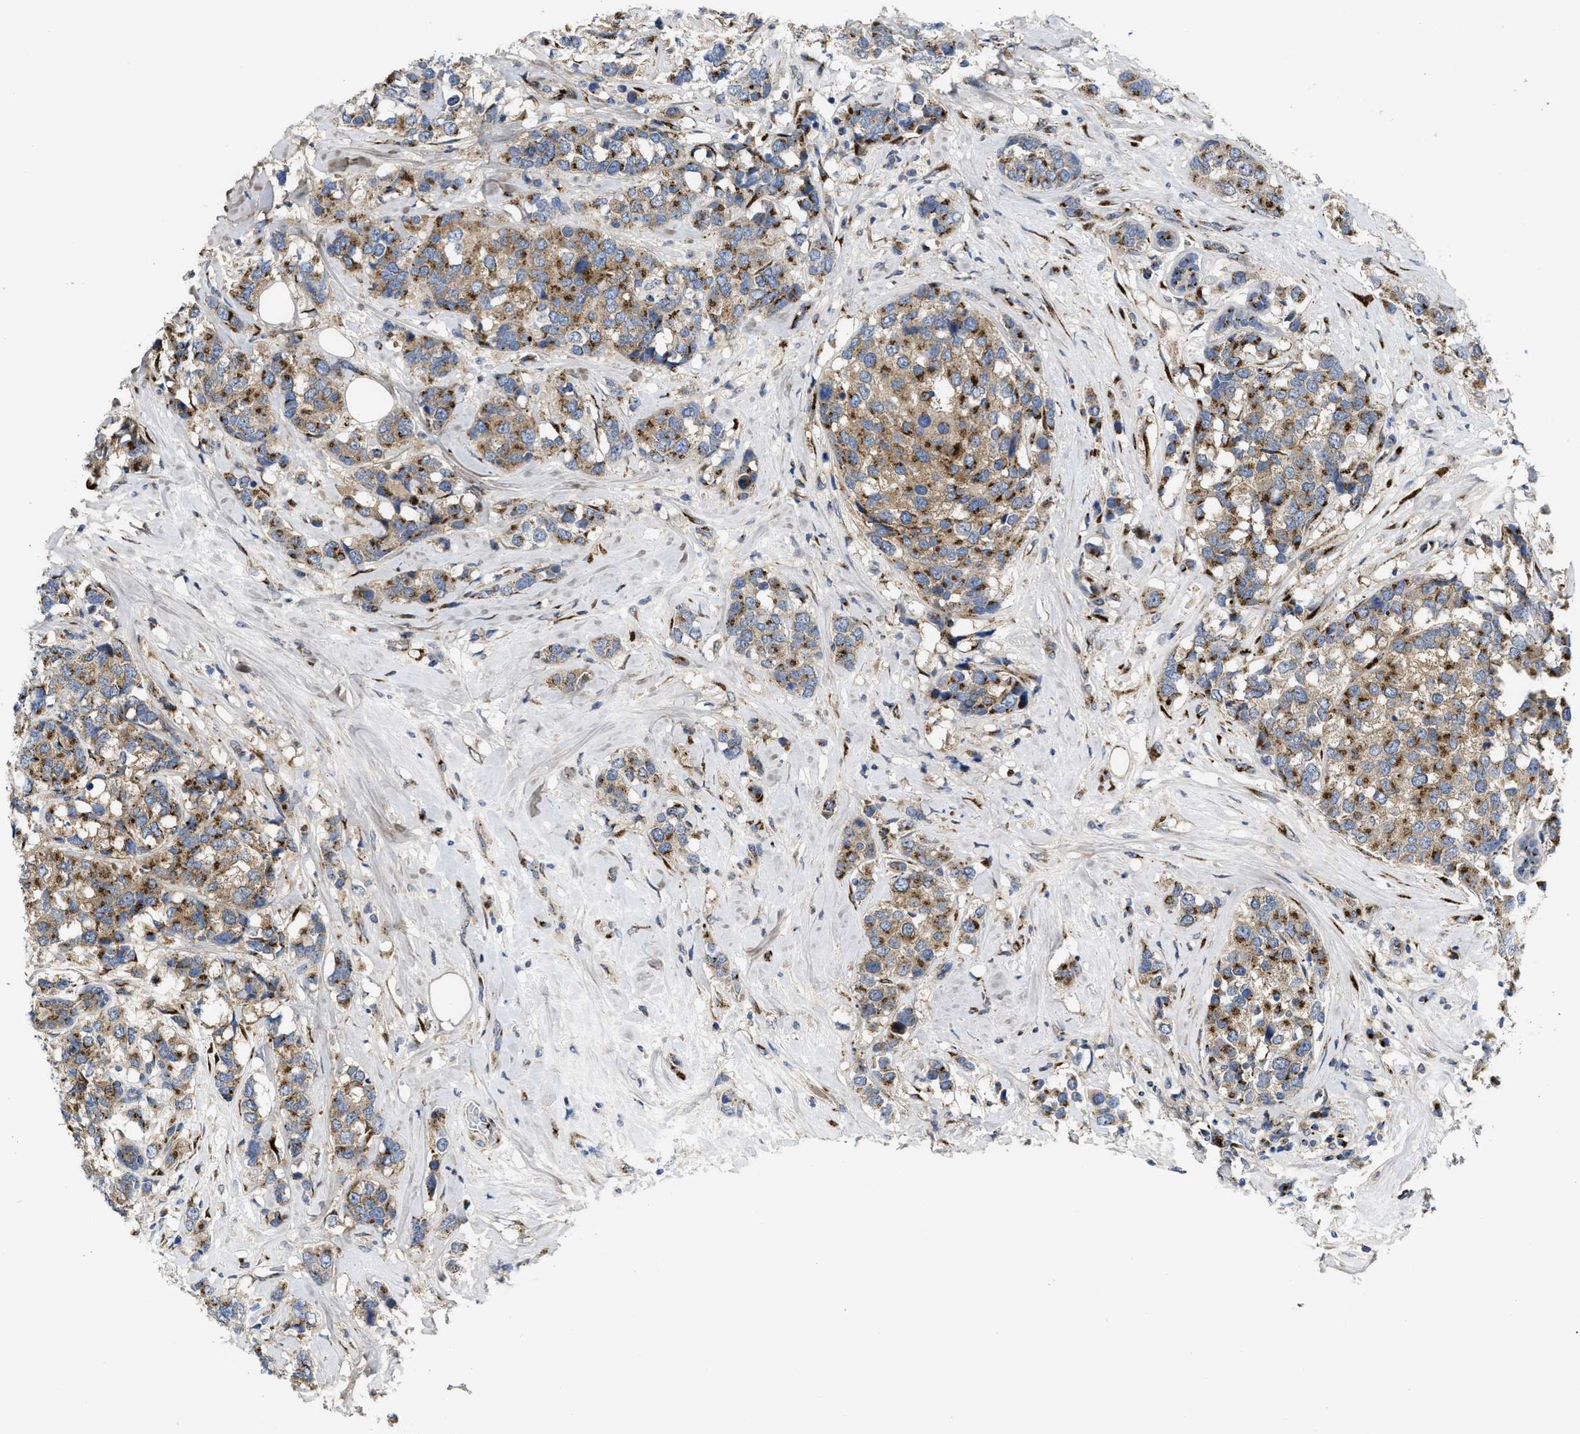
{"staining": {"intensity": "moderate", "quantity": ">75%", "location": "cytoplasmic/membranous"}, "tissue": "breast cancer", "cell_type": "Tumor cells", "image_type": "cancer", "snomed": [{"axis": "morphology", "description": "Lobular carcinoma"}, {"axis": "topography", "description": "Breast"}], "caption": "About >75% of tumor cells in human breast cancer show moderate cytoplasmic/membranous protein expression as visualized by brown immunohistochemical staining.", "gene": "ZNF70", "patient": {"sex": "female", "age": 59}}